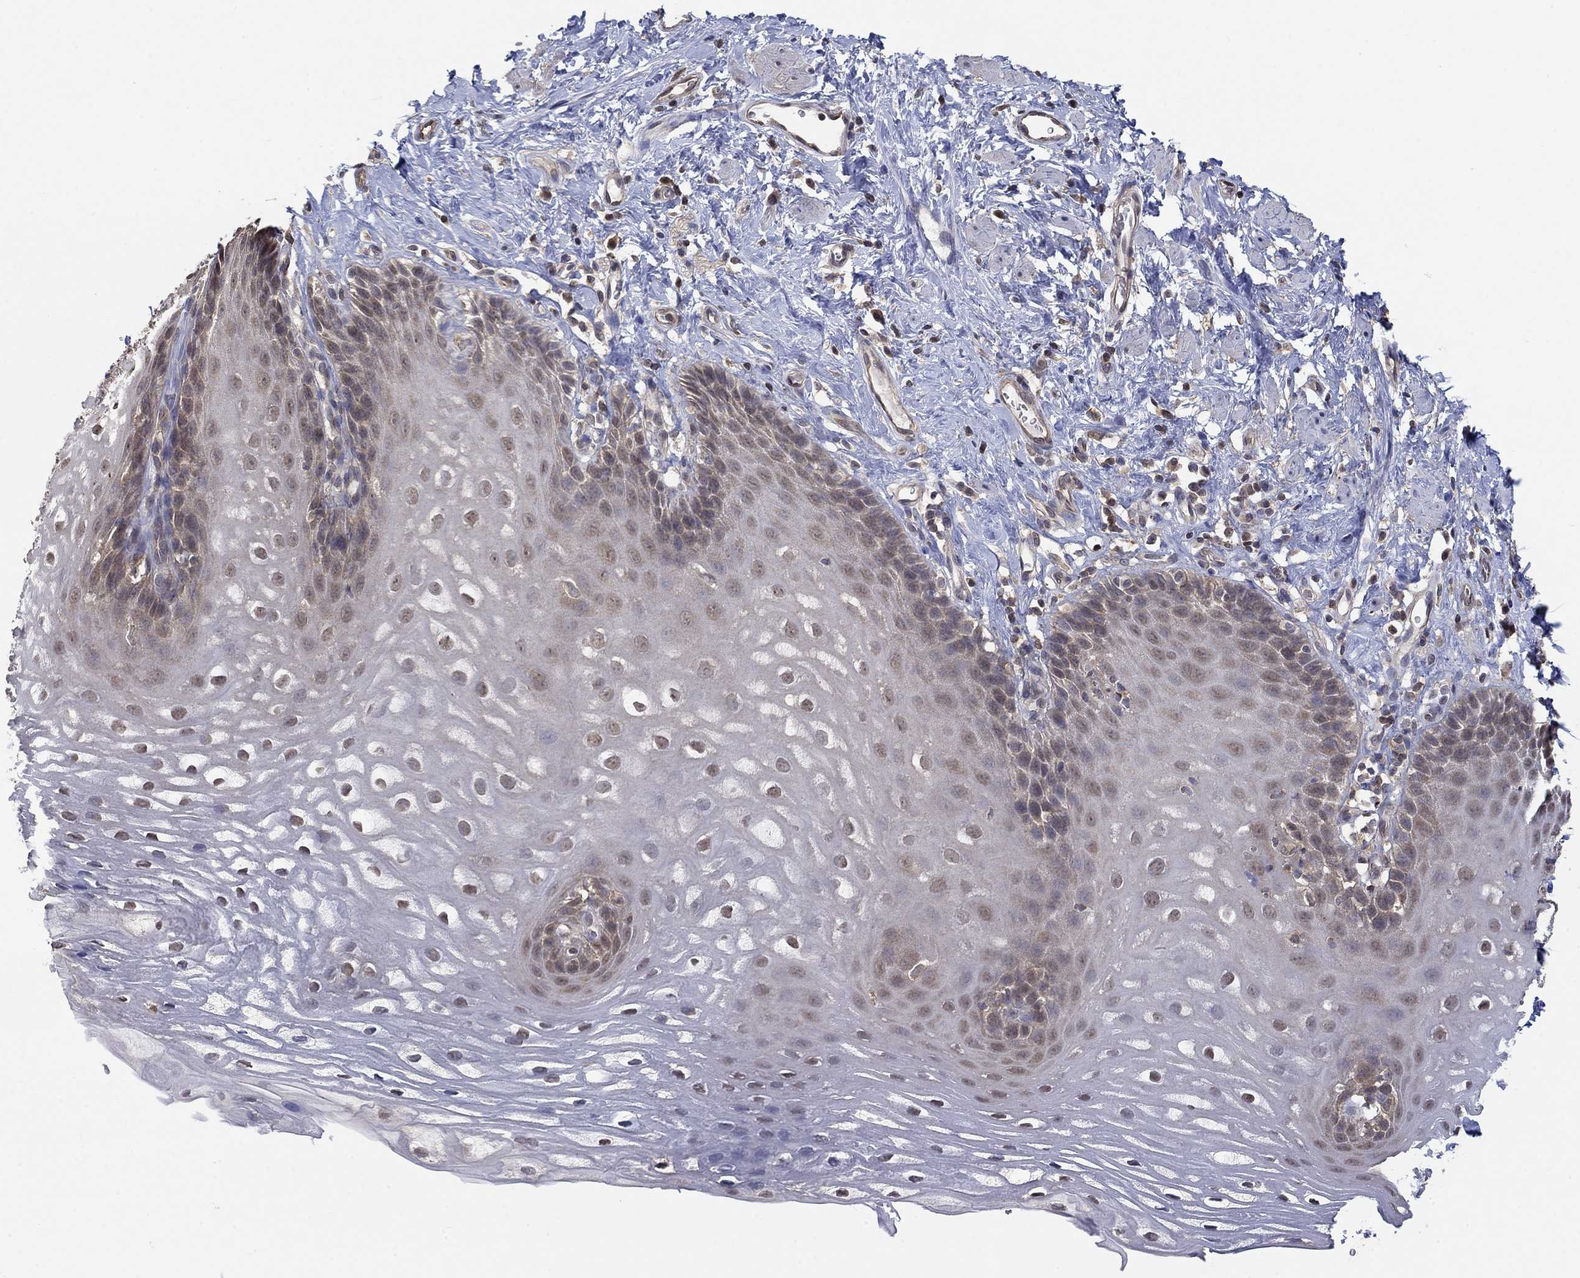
{"staining": {"intensity": "weak", "quantity": "25%-75%", "location": "nuclear"}, "tissue": "esophagus", "cell_type": "Squamous epithelial cells", "image_type": "normal", "snomed": [{"axis": "morphology", "description": "Normal tissue, NOS"}, {"axis": "topography", "description": "Esophagus"}], "caption": "This photomicrograph displays IHC staining of unremarkable esophagus, with low weak nuclear staining in approximately 25%-75% of squamous epithelial cells.", "gene": "RNF114", "patient": {"sex": "male", "age": 64}}